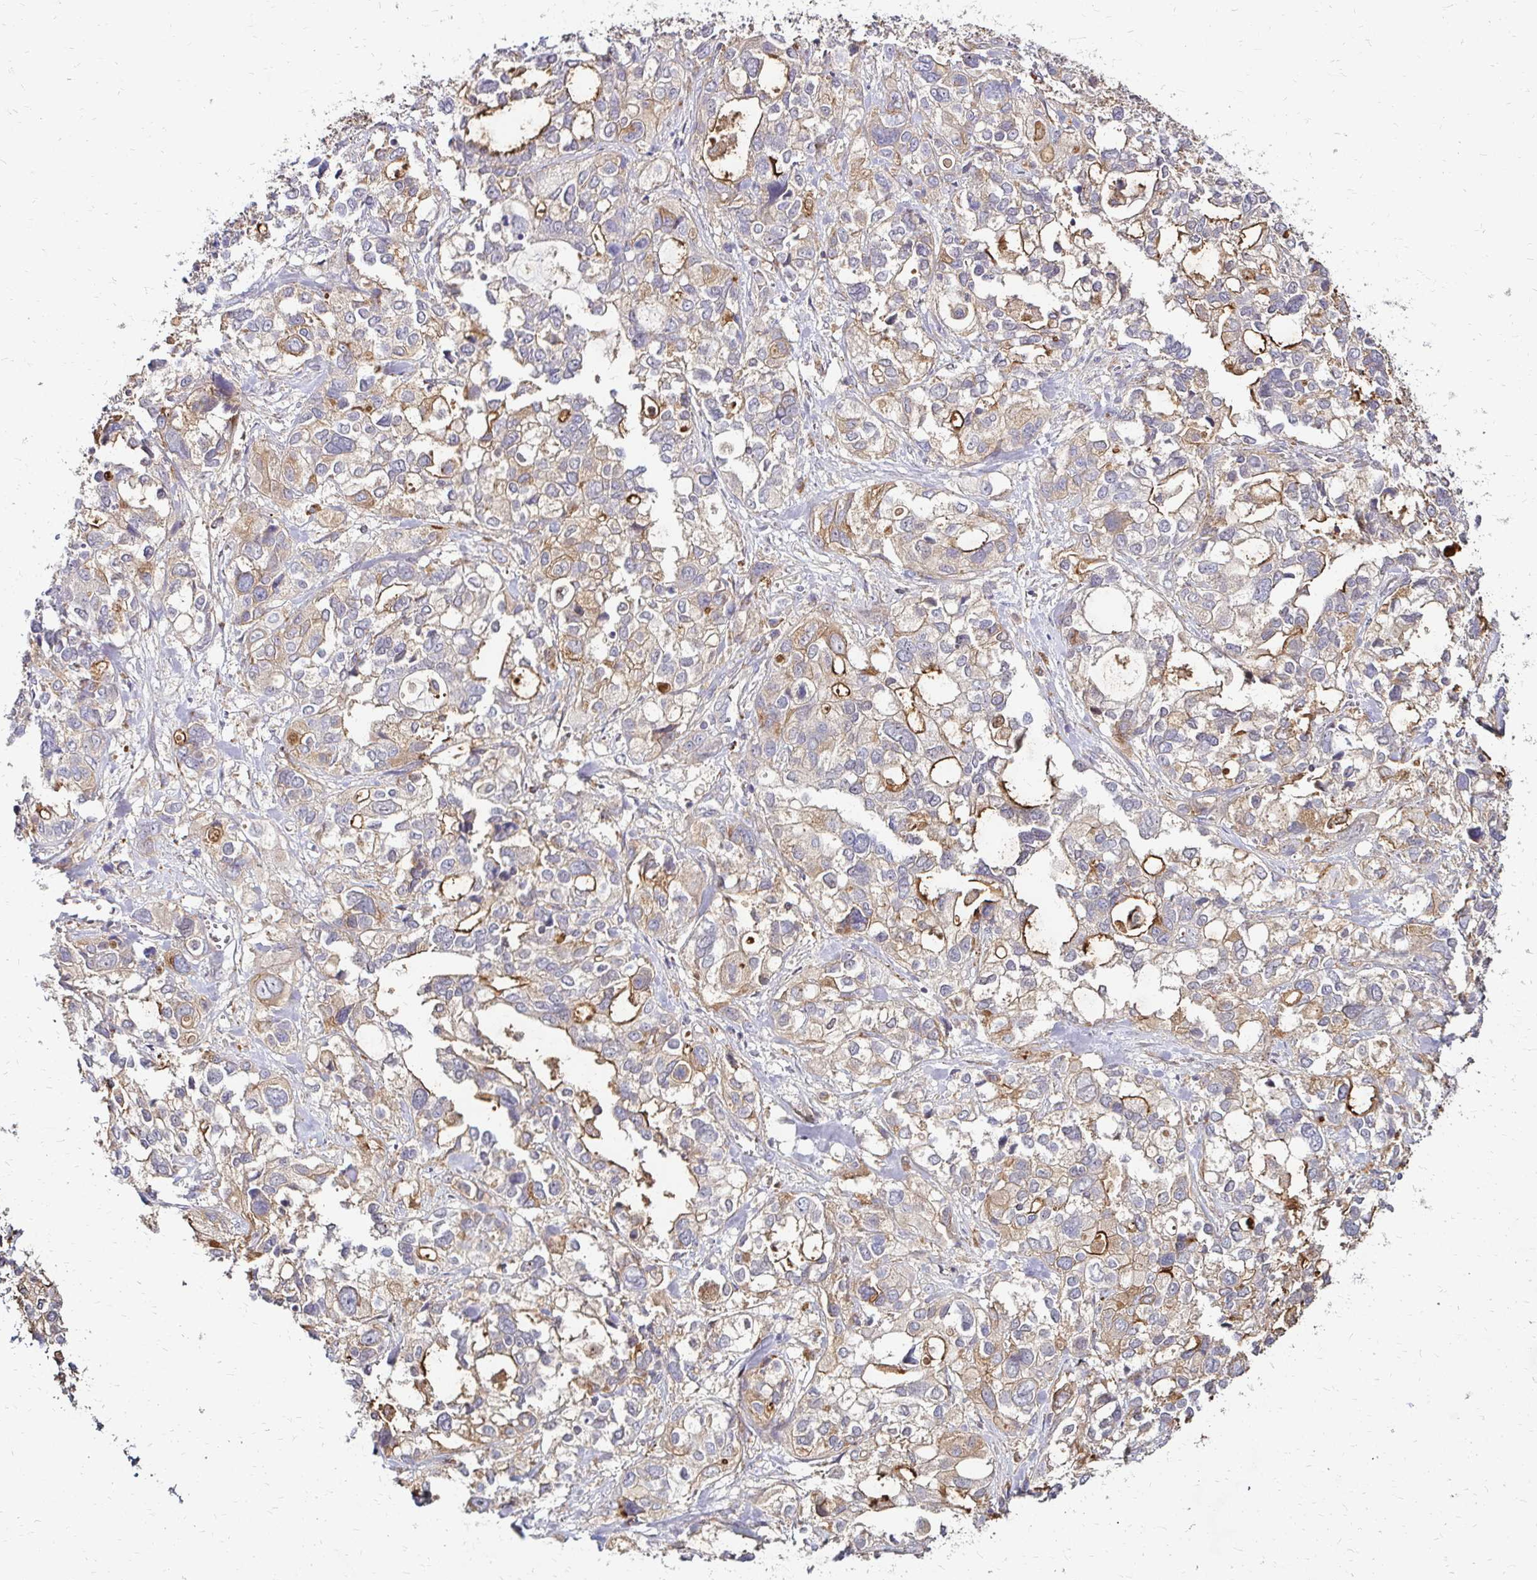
{"staining": {"intensity": "weak", "quantity": "25%-75%", "location": "cytoplasmic/membranous"}, "tissue": "stomach cancer", "cell_type": "Tumor cells", "image_type": "cancer", "snomed": [{"axis": "morphology", "description": "Adenocarcinoma, NOS"}, {"axis": "topography", "description": "Stomach, upper"}], "caption": "Stomach cancer stained with IHC shows weak cytoplasmic/membranous expression in about 25%-75% of tumor cells.", "gene": "IDUA", "patient": {"sex": "female", "age": 81}}